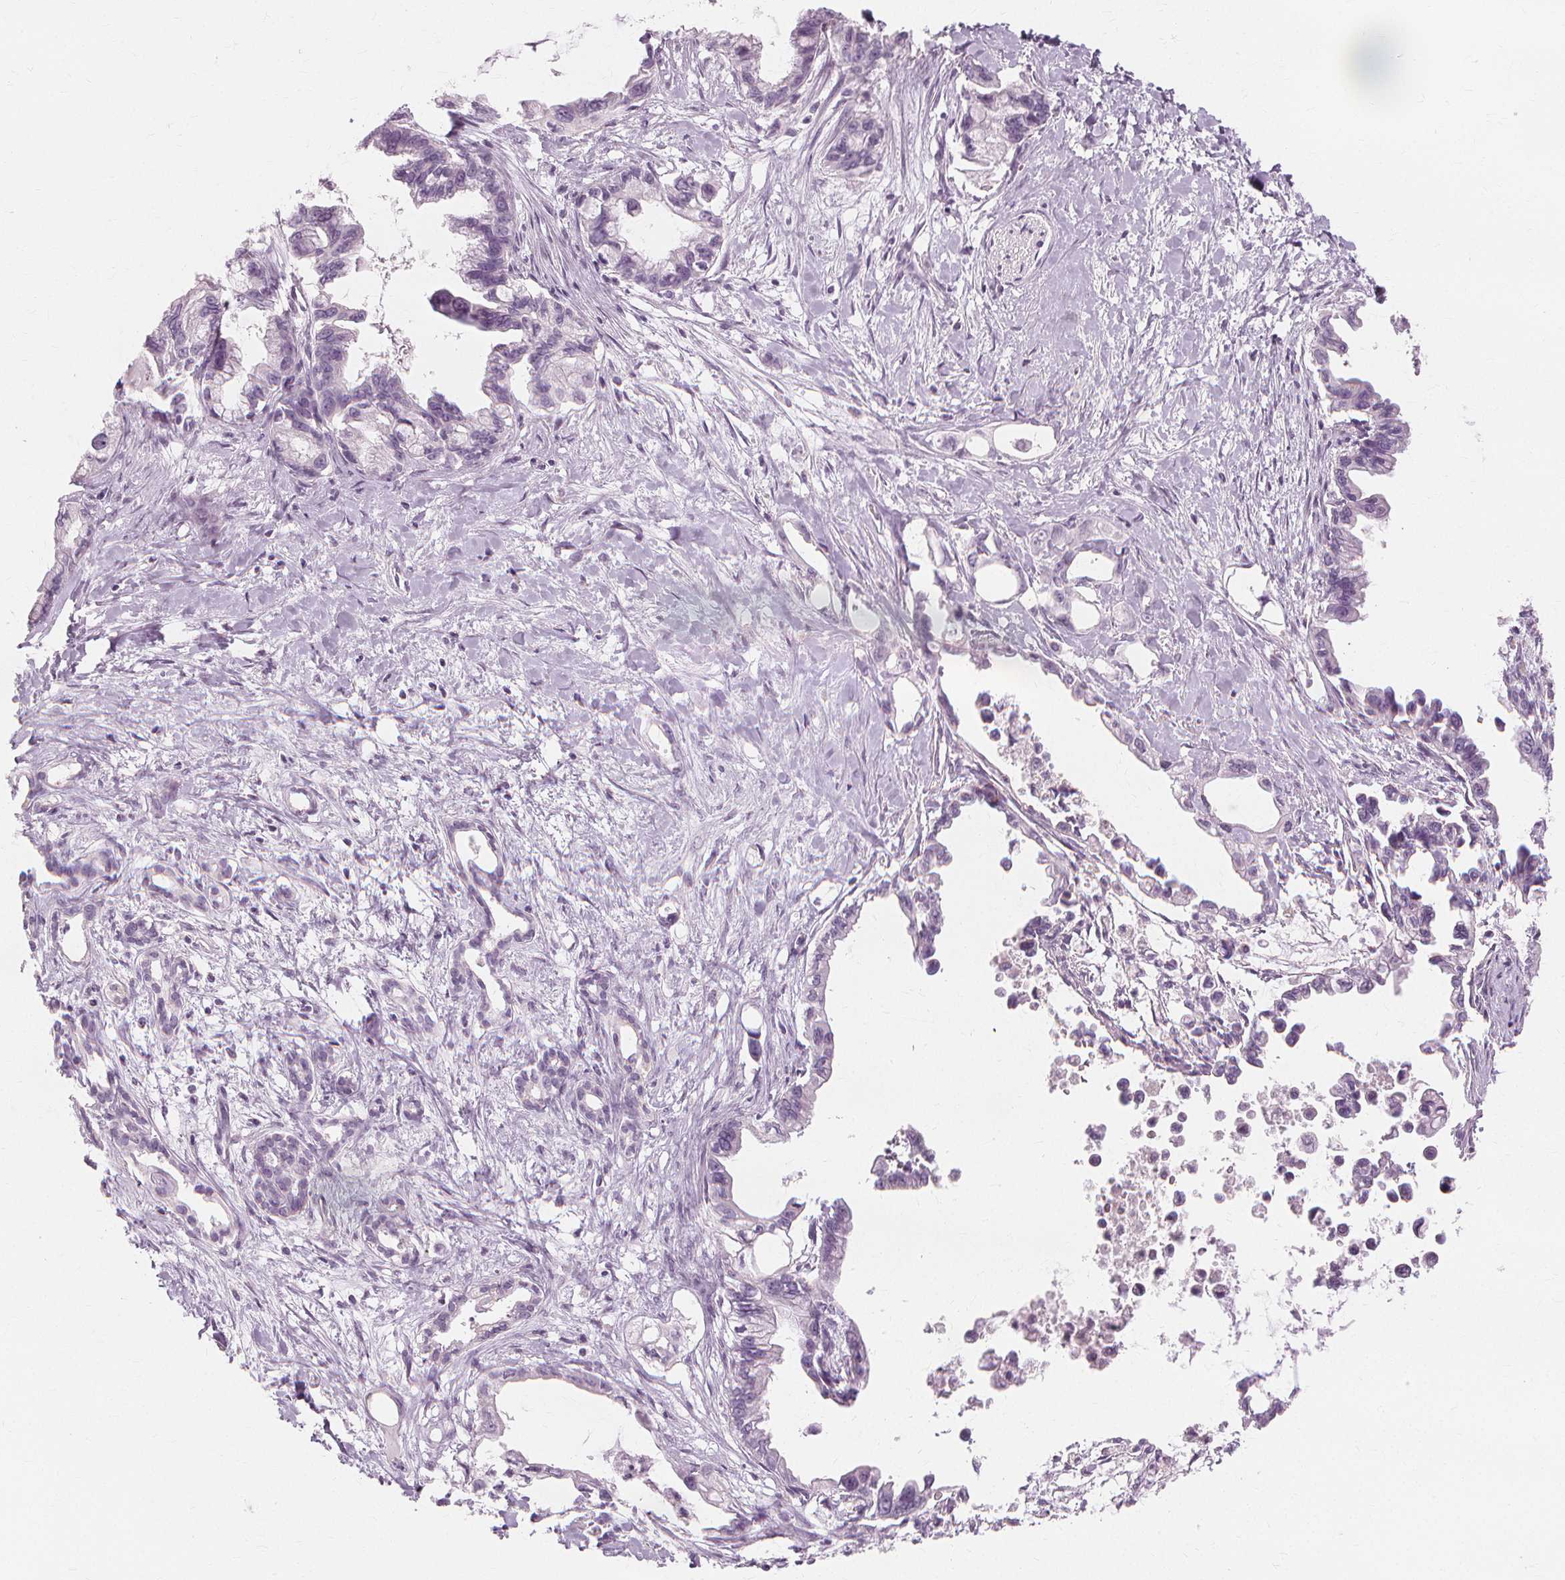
{"staining": {"intensity": "negative", "quantity": "none", "location": "none"}, "tissue": "pancreatic cancer", "cell_type": "Tumor cells", "image_type": "cancer", "snomed": [{"axis": "morphology", "description": "Adenocarcinoma, NOS"}, {"axis": "topography", "description": "Pancreas"}], "caption": "This micrograph is of pancreatic adenocarcinoma stained with immunohistochemistry (IHC) to label a protein in brown with the nuclei are counter-stained blue. There is no staining in tumor cells.", "gene": "MUC12", "patient": {"sex": "male", "age": 61}}